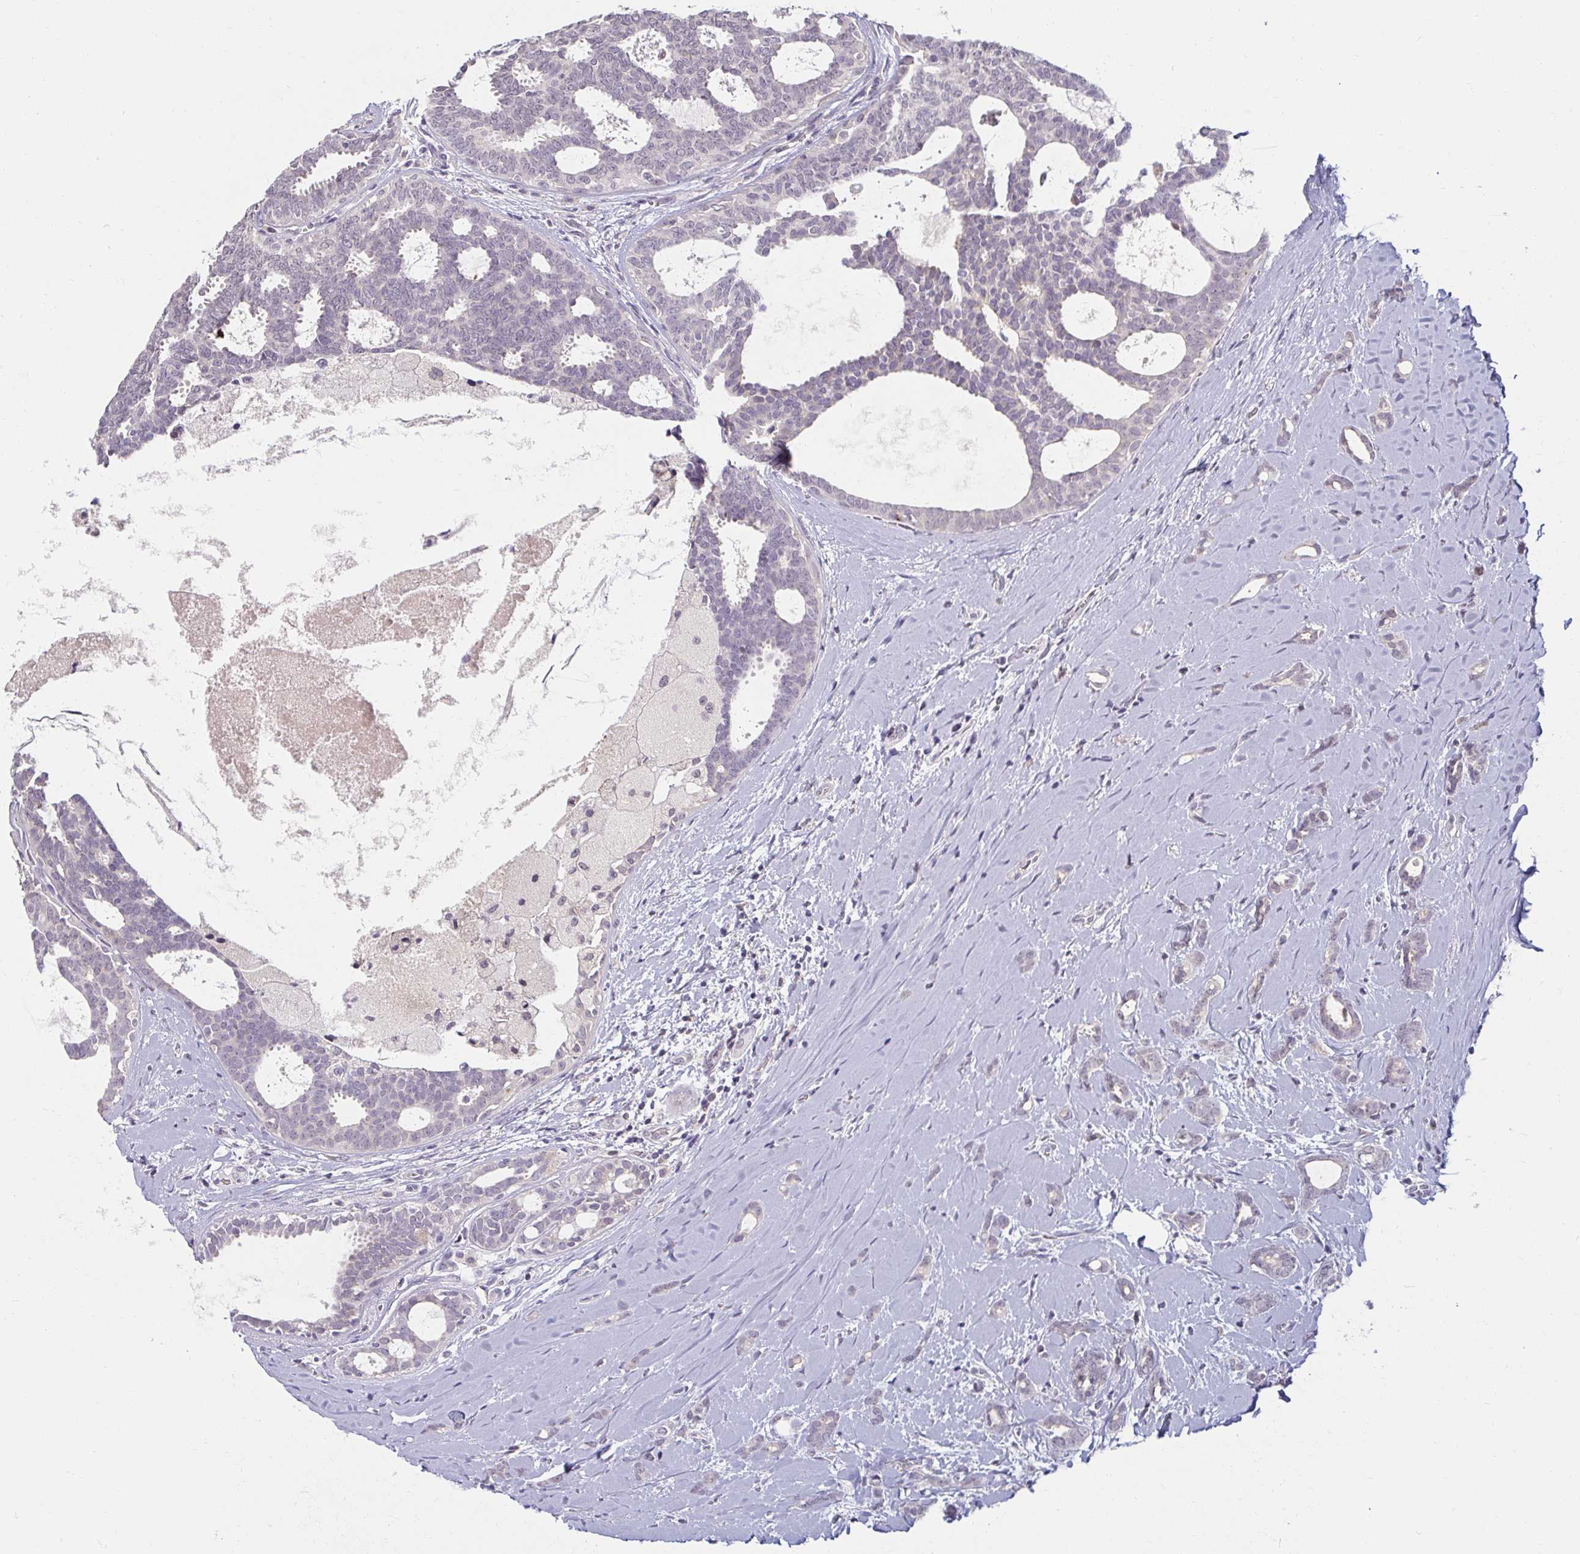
{"staining": {"intensity": "negative", "quantity": "none", "location": "none"}, "tissue": "breast cancer", "cell_type": "Tumor cells", "image_type": "cancer", "snomed": [{"axis": "morphology", "description": "Intraductal carcinoma, in situ"}, {"axis": "morphology", "description": "Duct carcinoma"}, {"axis": "morphology", "description": "Lobular carcinoma, in situ"}, {"axis": "topography", "description": "Breast"}], "caption": "Immunohistochemistry (IHC) of human invasive ductal carcinoma (breast) demonstrates no staining in tumor cells. (DAB IHC visualized using brightfield microscopy, high magnification).", "gene": "DDN", "patient": {"sex": "female", "age": 44}}